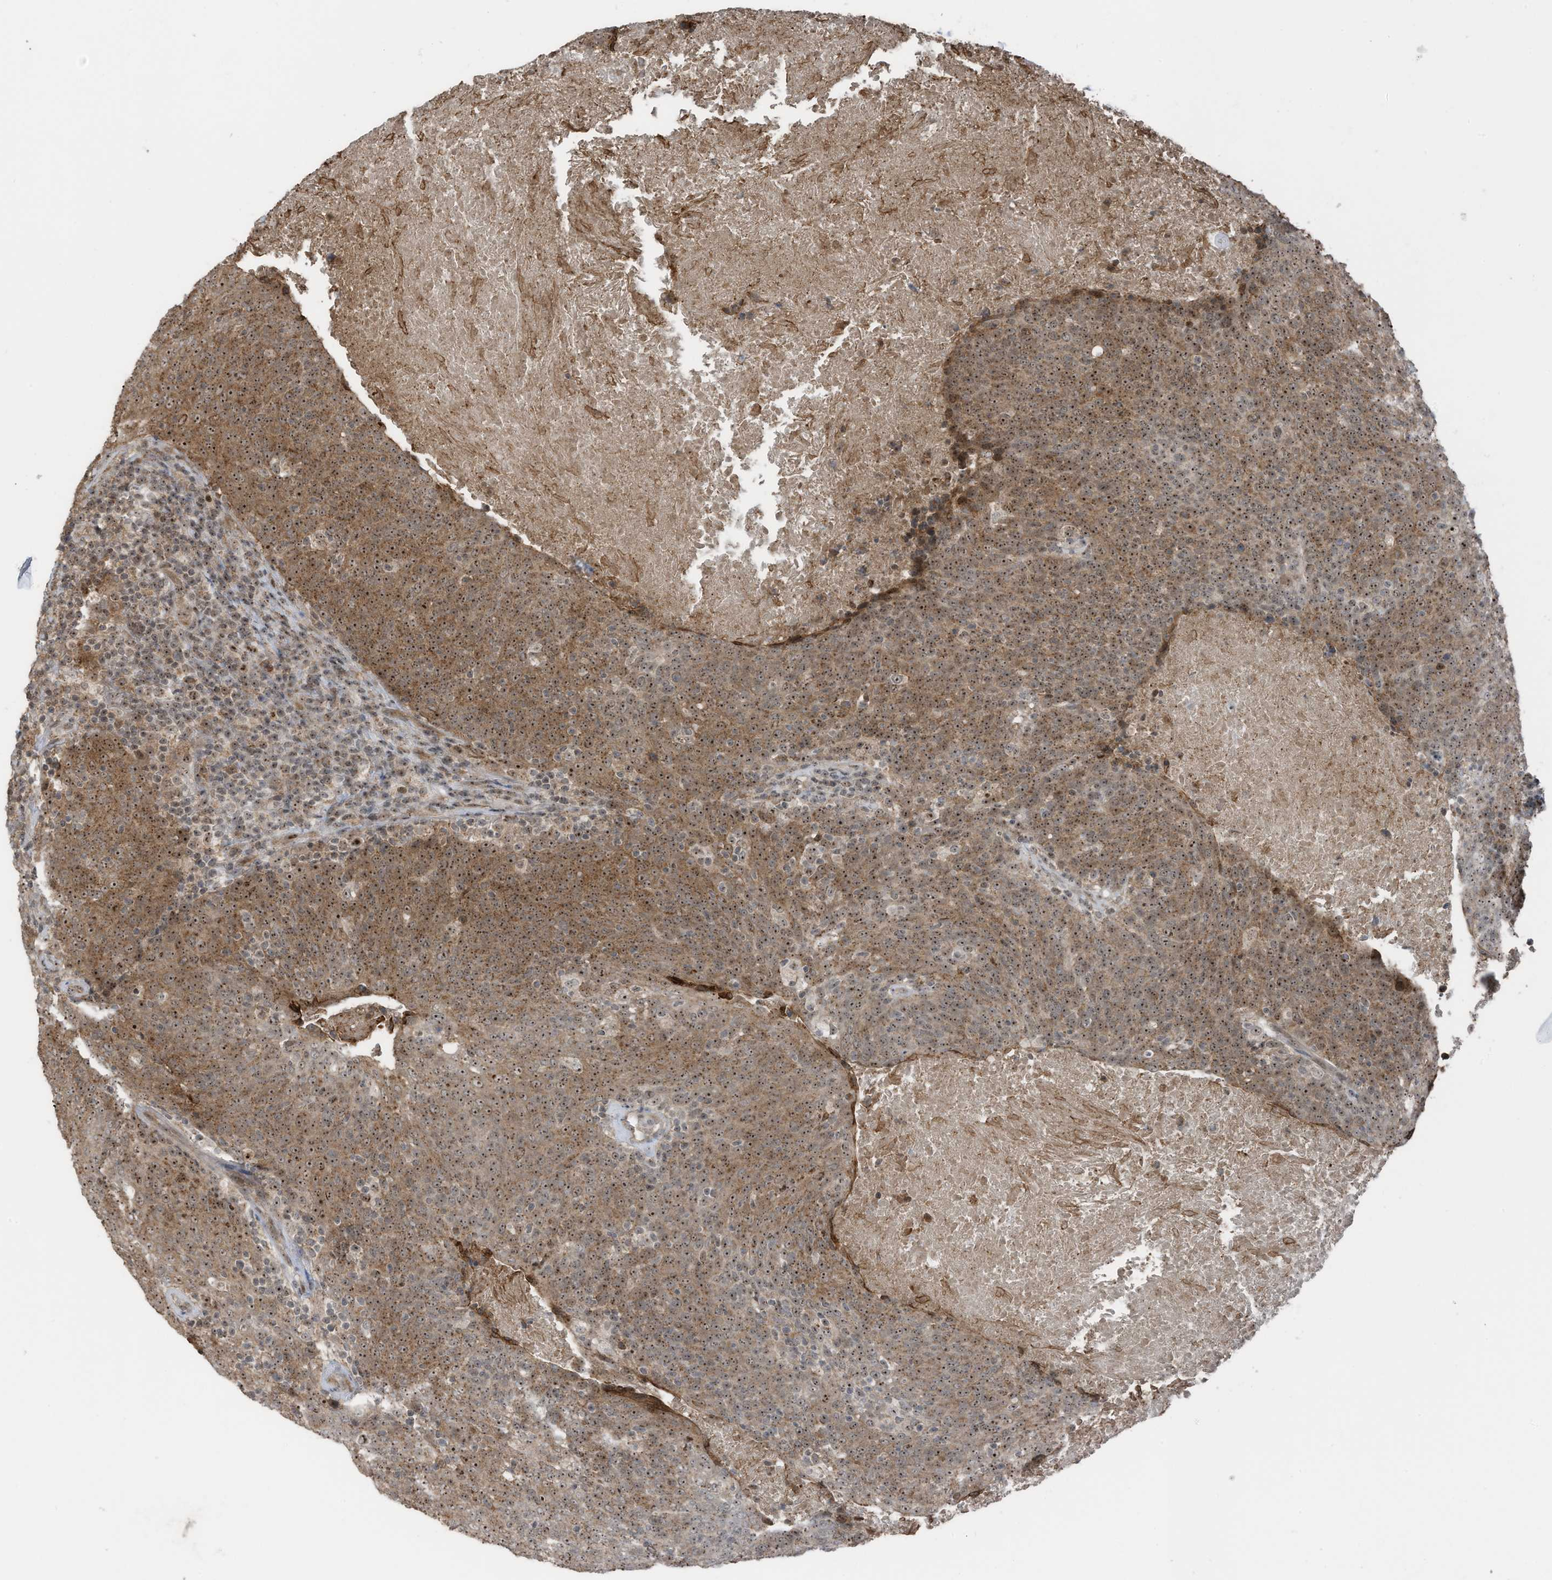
{"staining": {"intensity": "moderate", "quantity": ">75%", "location": "cytoplasmic/membranous,nuclear"}, "tissue": "head and neck cancer", "cell_type": "Tumor cells", "image_type": "cancer", "snomed": [{"axis": "morphology", "description": "Squamous cell carcinoma, NOS"}, {"axis": "morphology", "description": "Squamous cell carcinoma, metastatic, NOS"}, {"axis": "topography", "description": "Lymph node"}, {"axis": "topography", "description": "Head-Neck"}], "caption": "An immunohistochemistry (IHC) histopathology image of tumor tissue is shown. Protein staining in brown labels moderate cytoplasmic/membranous and nuclear positivity in head and neck cancer (squamous cell carcinoma) within tumor cells.", "gene": "UTP3", "patient": {"sex": "male", "age": 62}}